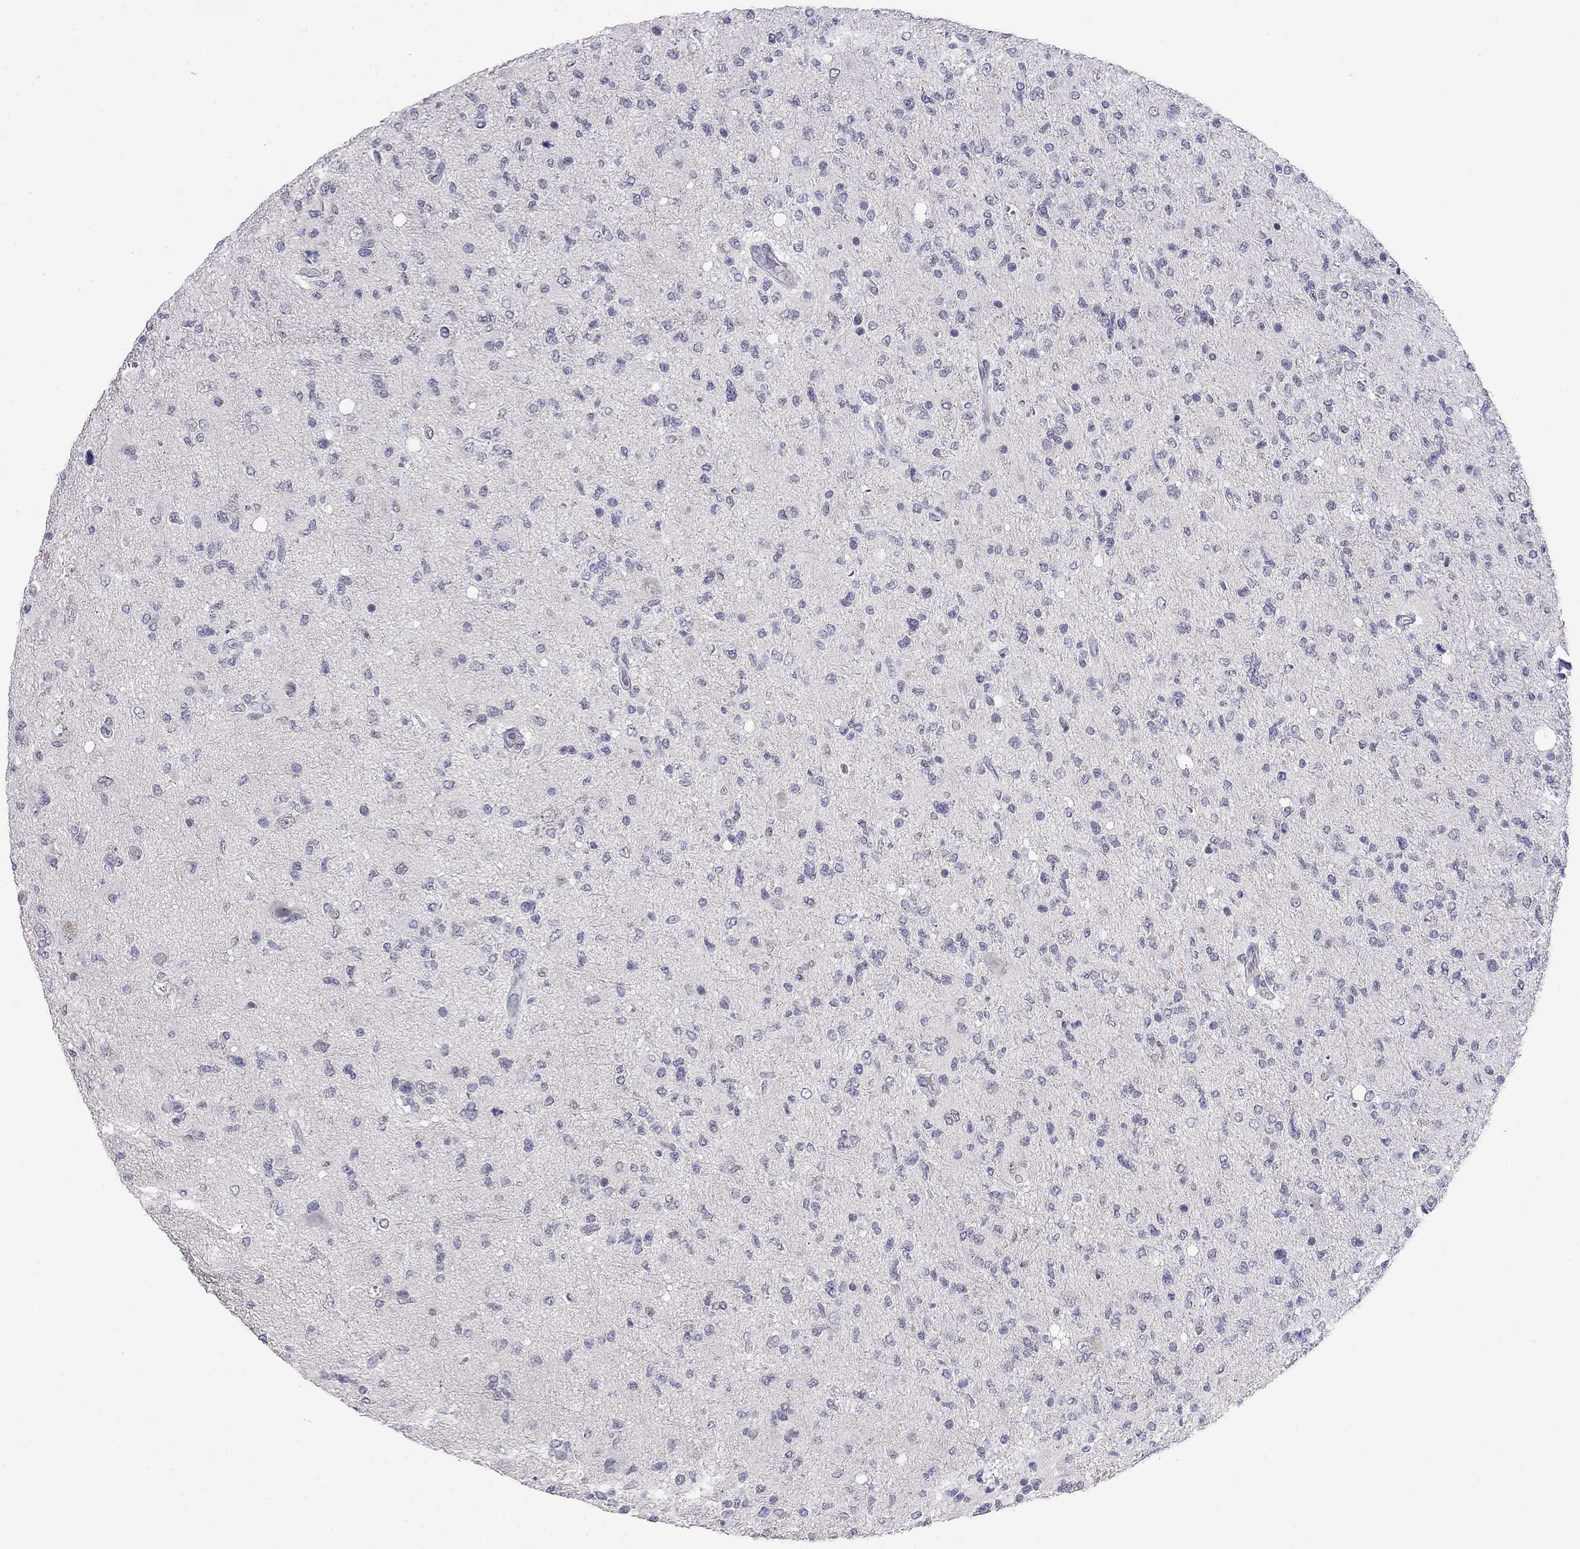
{"staining": {"intensity": "negative", "quantity": "none", "location": "none"}, "tissue": "glioma", "cell_type": "Tumor cells", "image_type": "cancer", "snomed": [{"axis": "morphology", "description": "Glioma, malignant, High grade"}, {"axis": "topography", "description": "Cerebral cortex"}], "caption": "Immunohistochemical staining of human glioma demonstrates no significant staining in tumor cells.", "gene": "WNK3", "patient": {"sex": "male", "age": 70}}